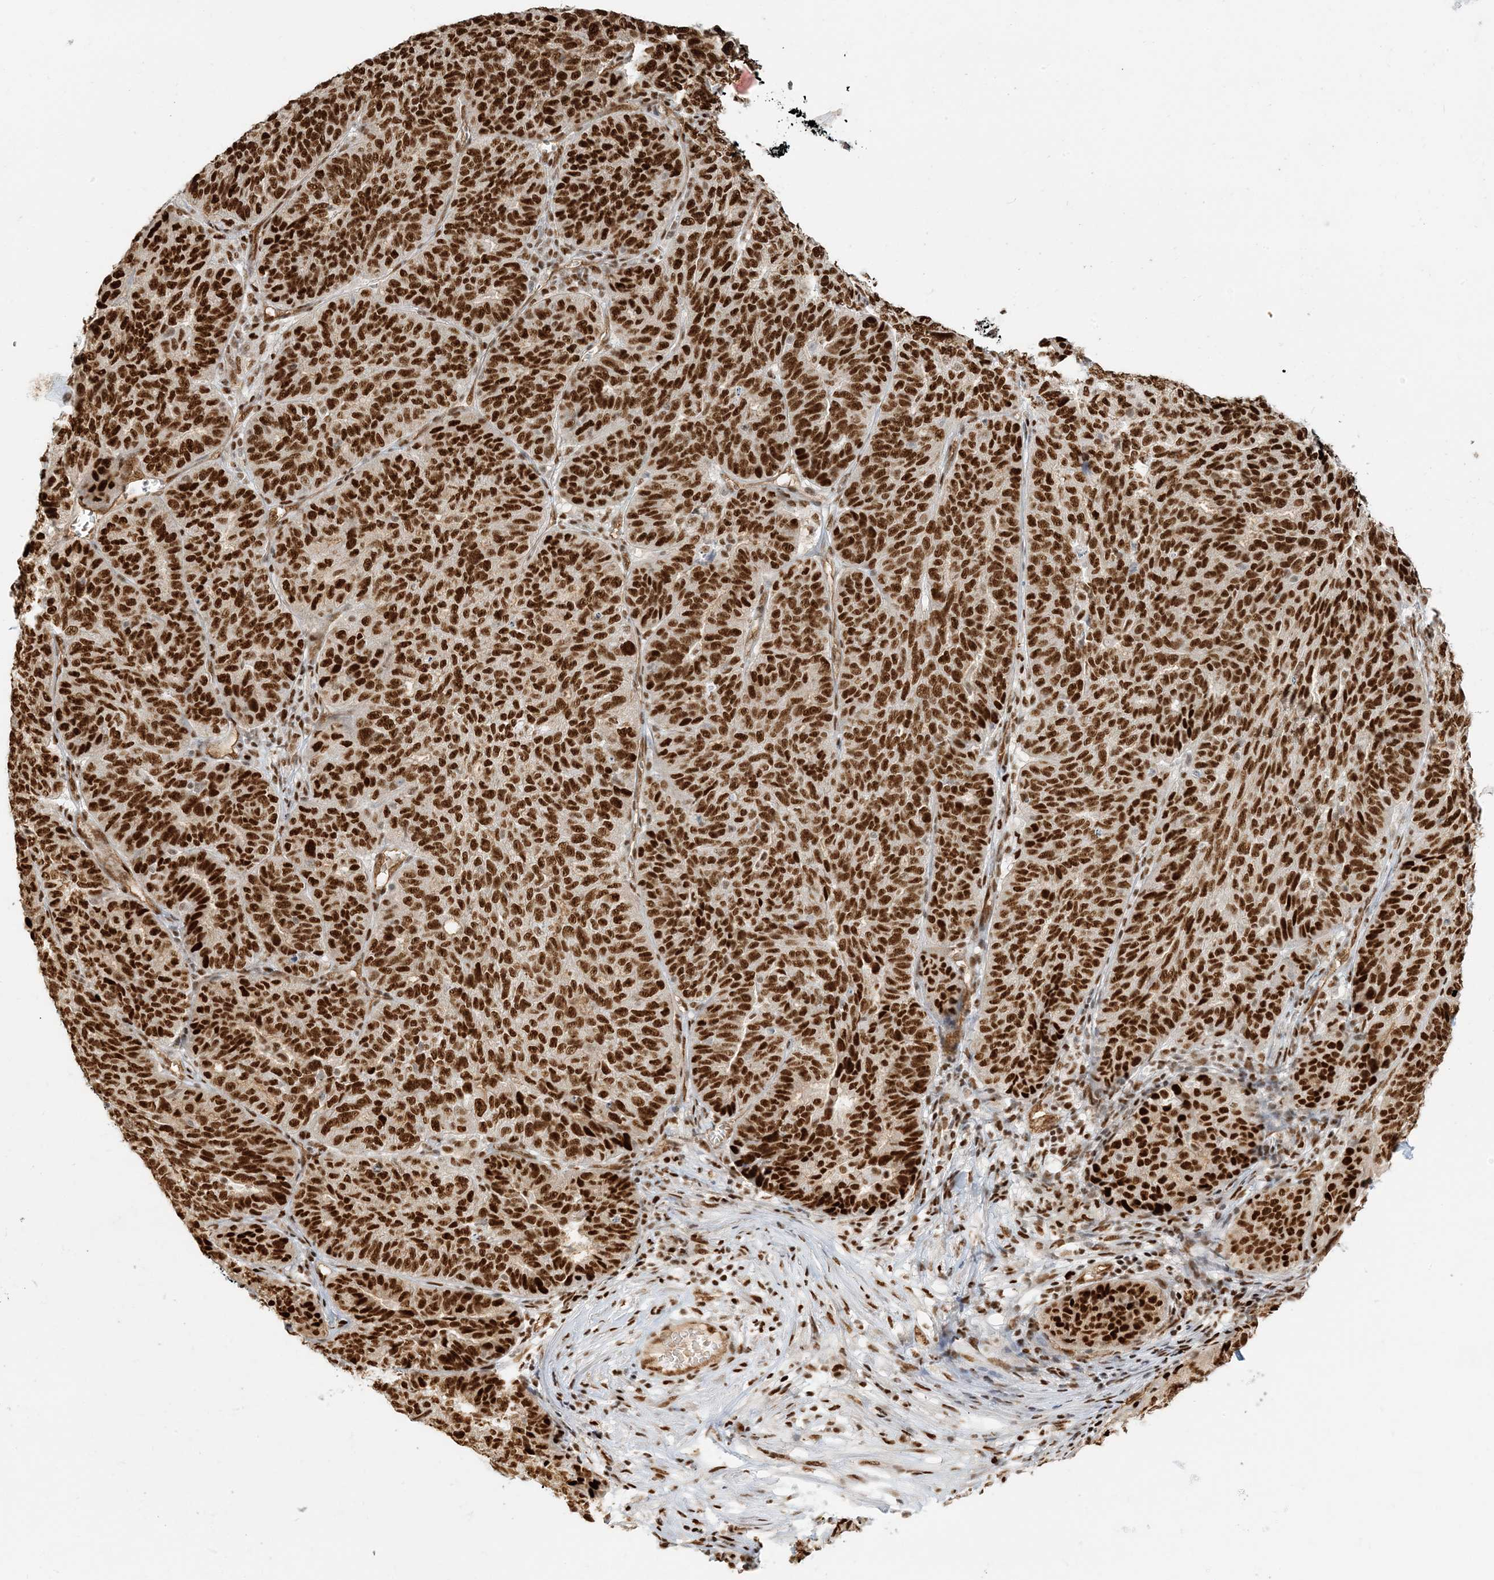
{"staining": {"intensity": "strong", "quantity": ">75%", "location": "nuclear"}, "tissue": "ovarian cancer", "cell_type": "Tumor cells", "image_type": "cancer", "snomed": [{"axis": "morphology", "description": "Cystadenocarcinoma, serous, NOS"}, {"axis": "topography", "description": "Ovary"}], "caption": "A high amount of strong nuclear positivity is present in approximately >75% of tumor cells in ovarian cancer (serous cystadenocarcinoma) tissue.", "gene": "CKS2", "patient": {"sex": "female", "age": 59}}